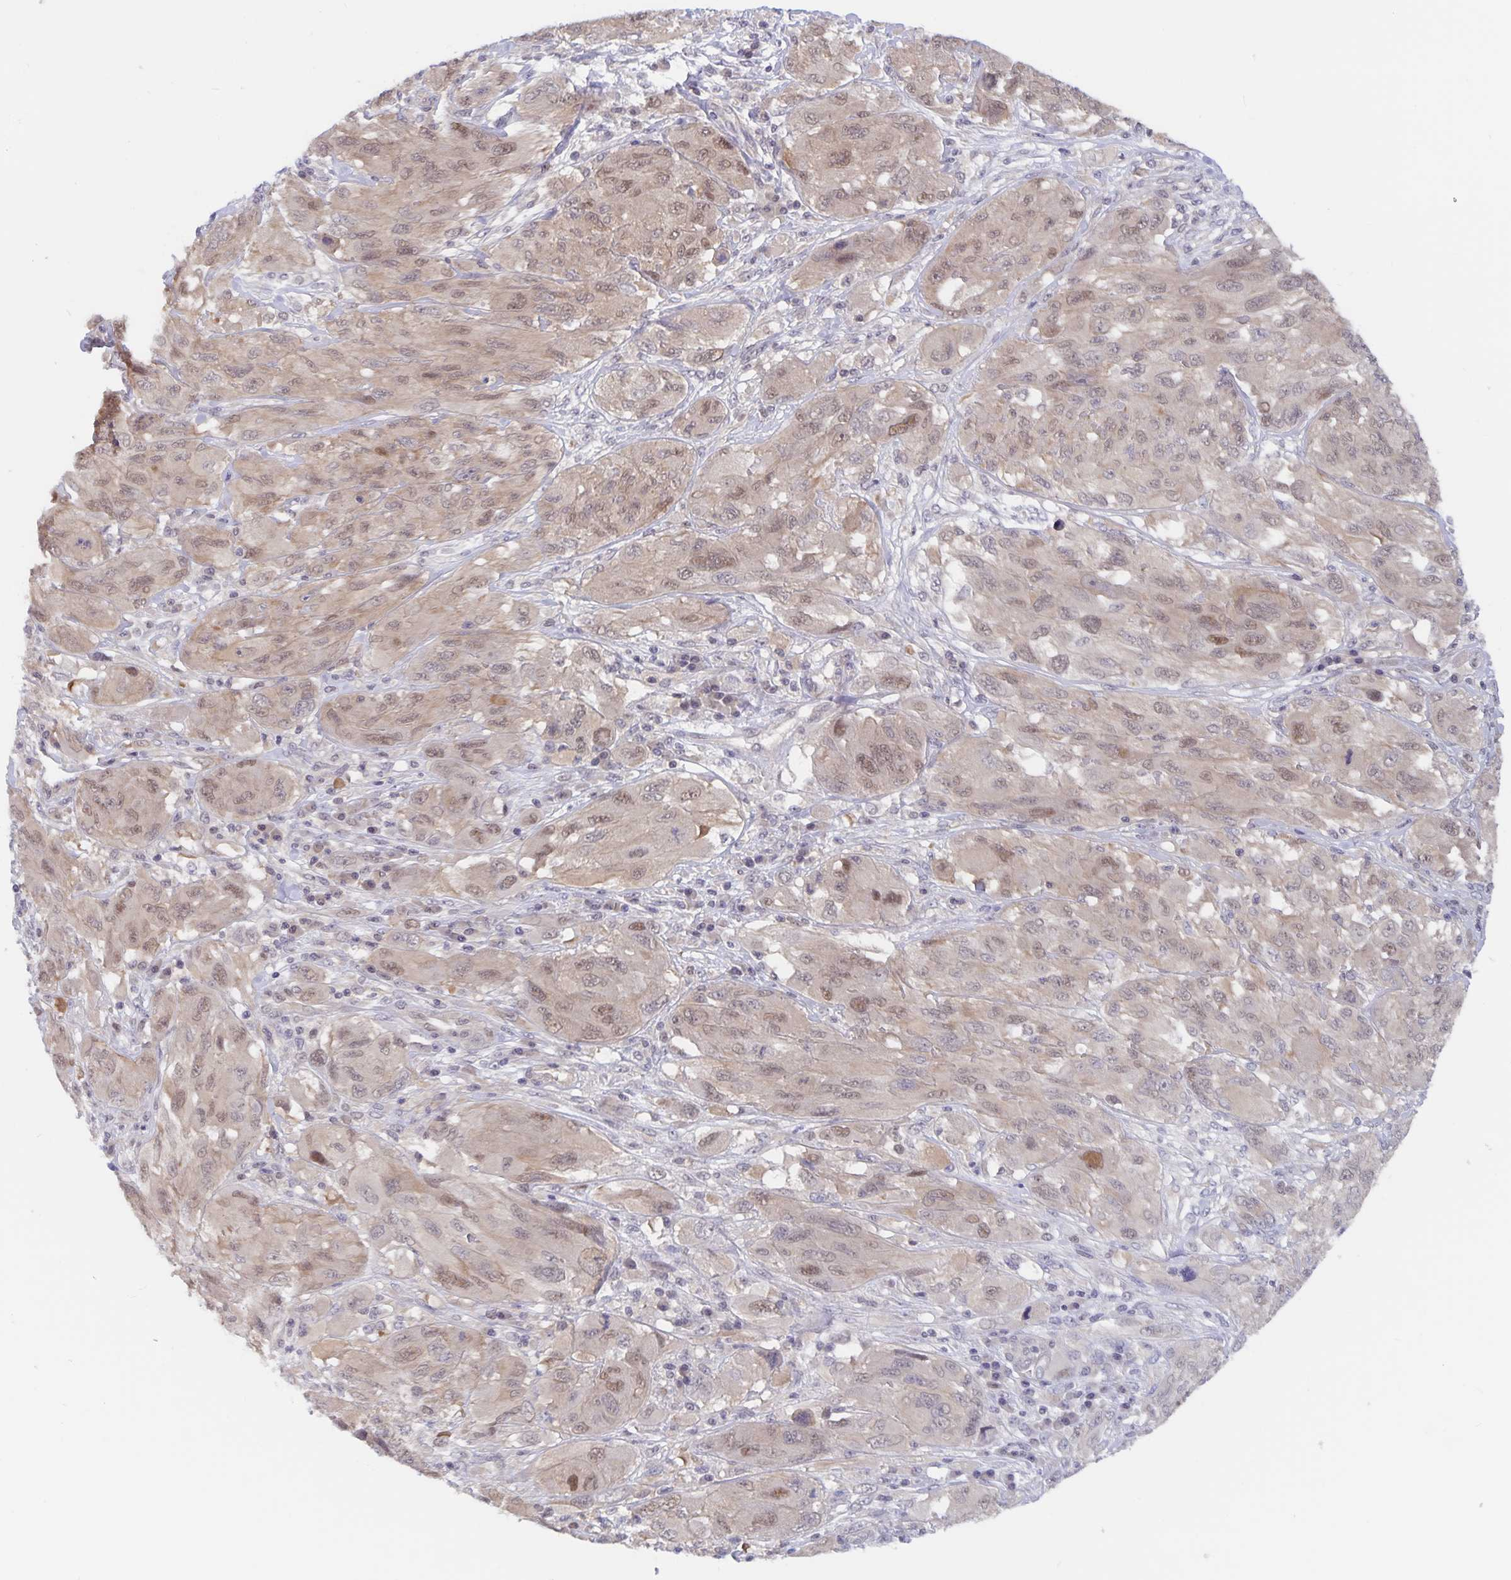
{"staining": {"intensity": "weak", "quantity": ">75%", "location": "nuclear"}, "tissue": "melanoma", "cell_type": "Tumor cells", "image_type": "cancer", "snomed": [{"axis": "morphology", "description": "Malignant melanoma, NOS"}, {"axis": "topography", "description": "Skin"}], "caption": "A high-resolution photomicrograph shows IHC staining of melanoma, which reveals weak nuclear expression in about >75% of tumor cells.", "gene": "BAG6", "patient": {"sex": "female", "age": 91}}